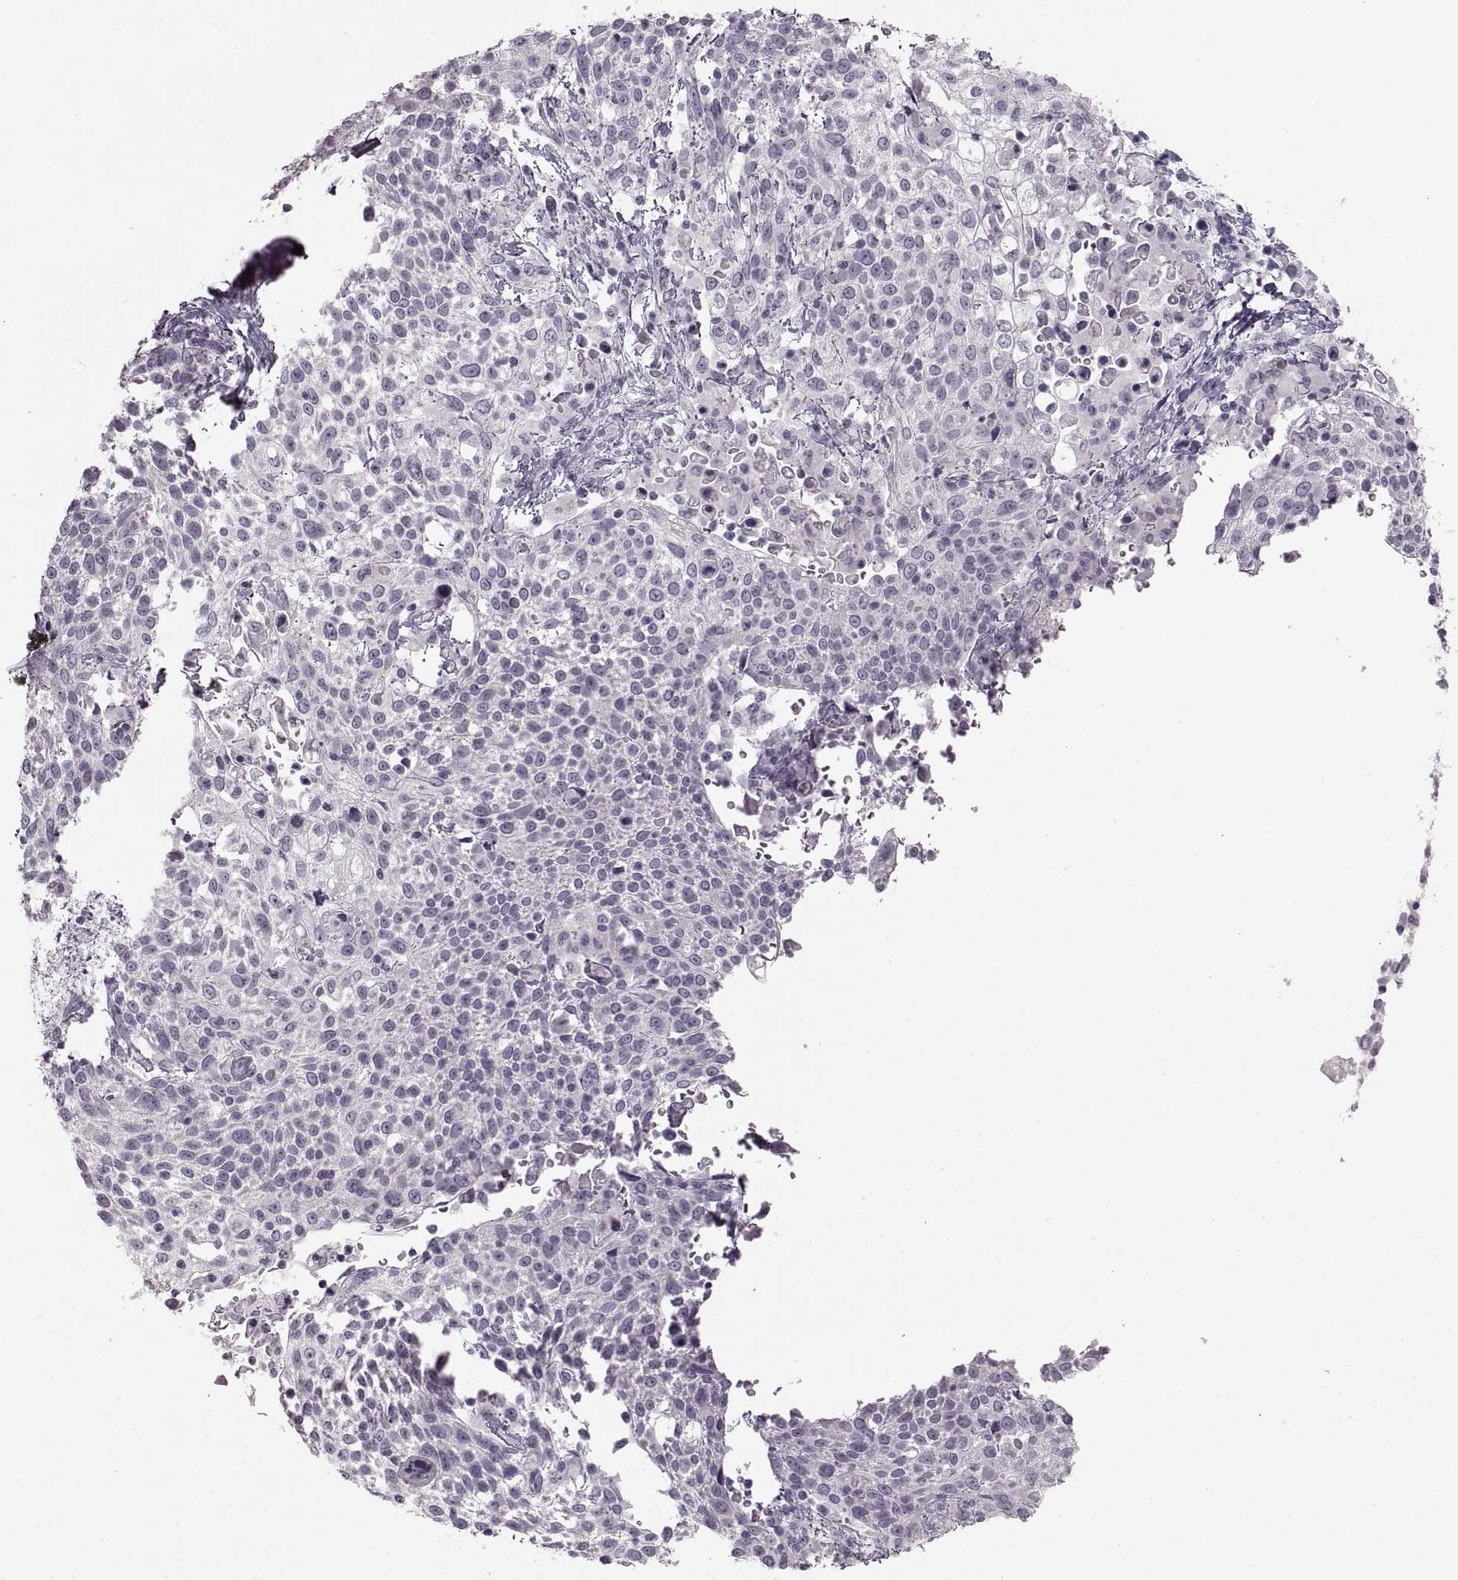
{"staining": {"intensity": "negative", "quantity": "none", "location": "none"}, "tissue": "cervical cancer", "cell_type": "Tumor cells", "image_type": "cancer", "snomed": [{"axis": "morphology", "description": "Squamous cell carcinoma, NOS"}, {"axis": "topography", "description": "Cervix"}], "caption": "Immunohistochemistry of human squamous cell carcinoma (cervical) demonstrates no staining in tumor cells. (Brightfield microscopy of DAB (3,3'-diaminobenzidine) IHC at high magnification).", "gene": "CNTN1", "patient": {"sex": "female", "age": 61}}